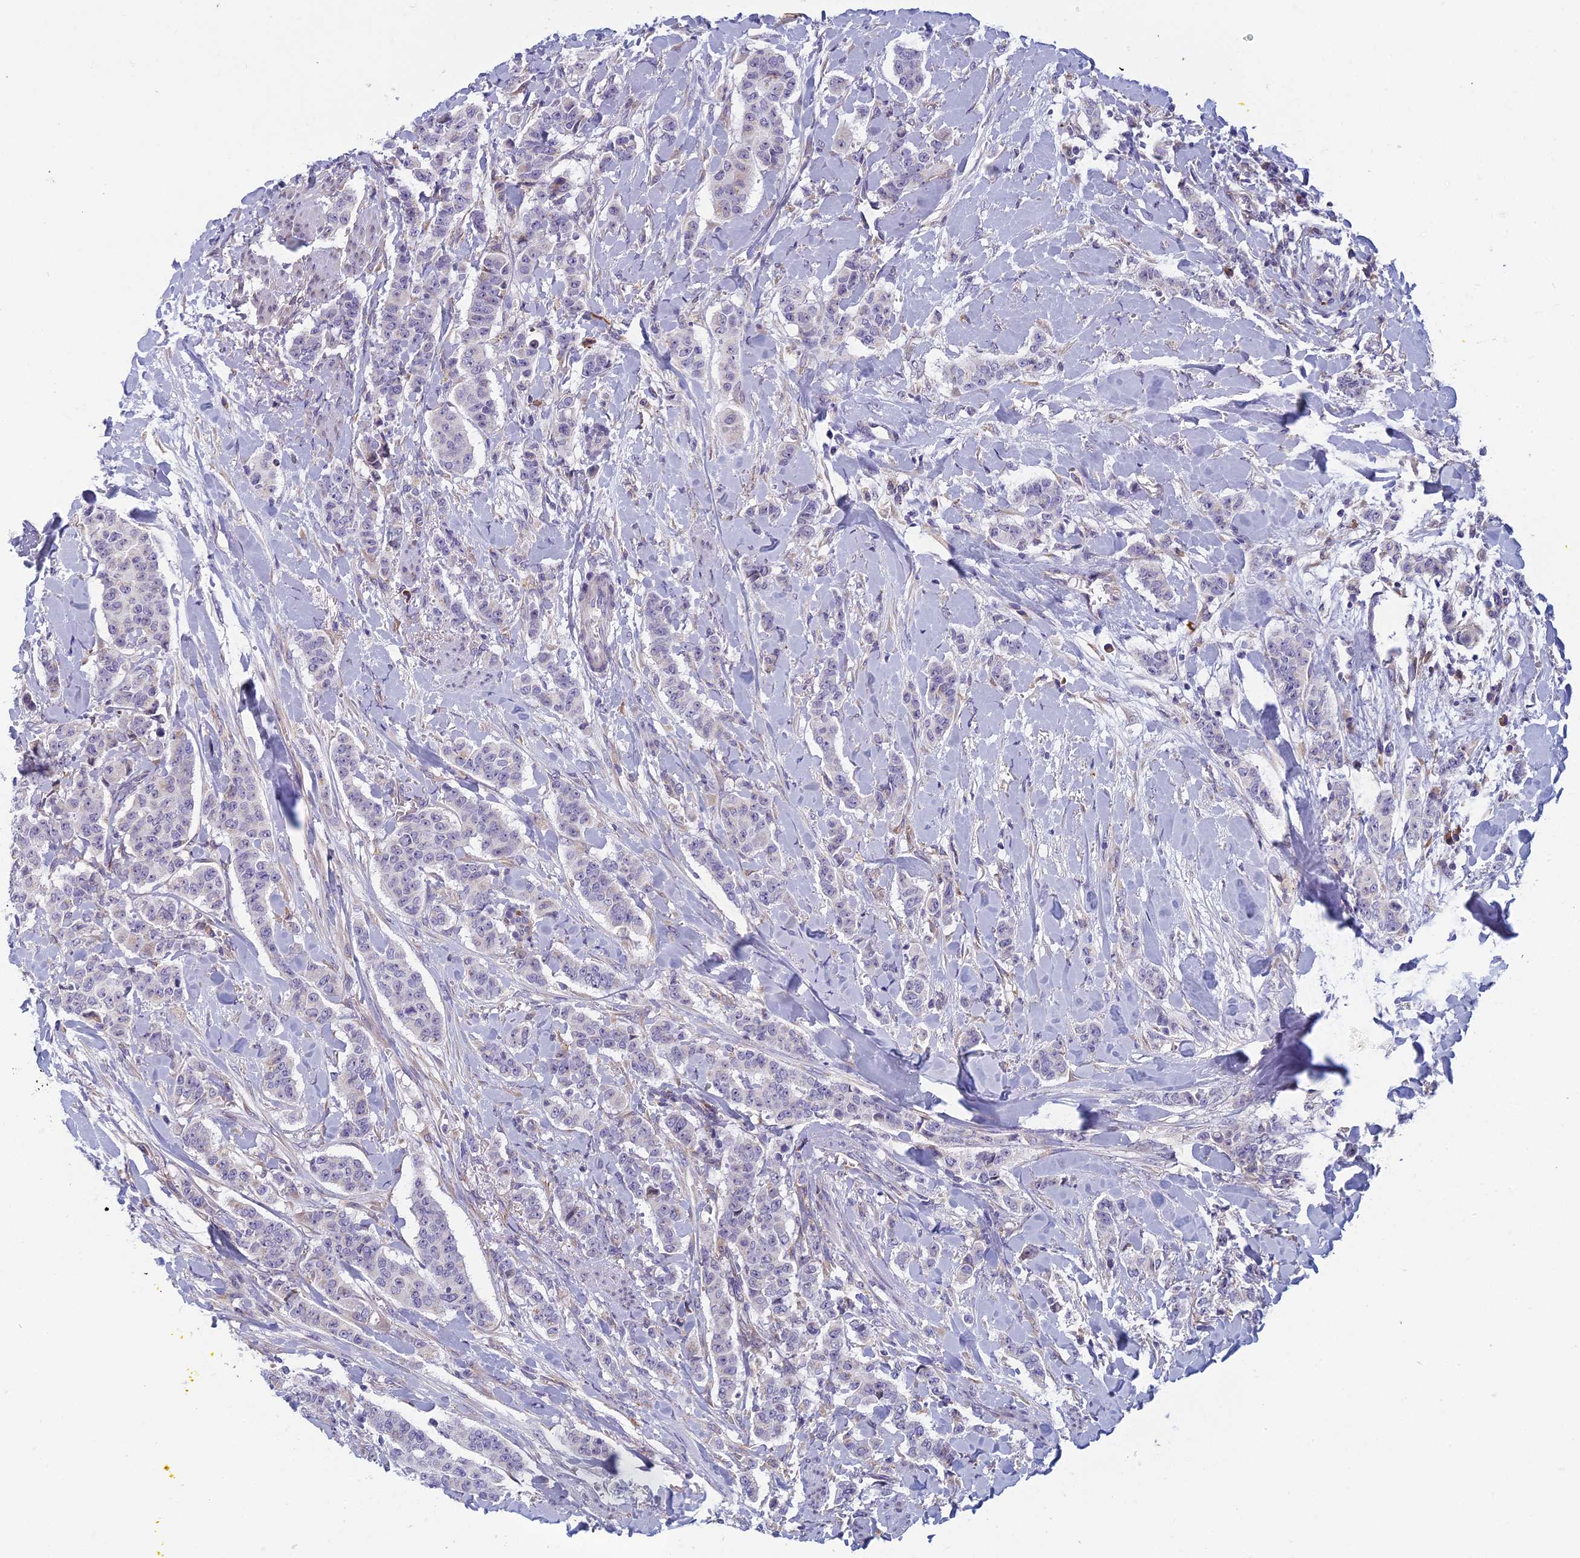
{"staining": {"intensity": "negative", "quantity": "none", "location": "none"}, "tissue": "breast cancer", "cell_type": "Tumor cells", "image_type": "cancer", "snomed": [{"axis": "morphology", "description": "Duct carcinoma"}, {"axis": "topography", "description": "Breast"}], "caption": "Immunohistochemical staining of human breast cancer displays no significant expression in tumor cells.", "gene": "DDX51", "patient": {"sex": "female", "age": 40}}